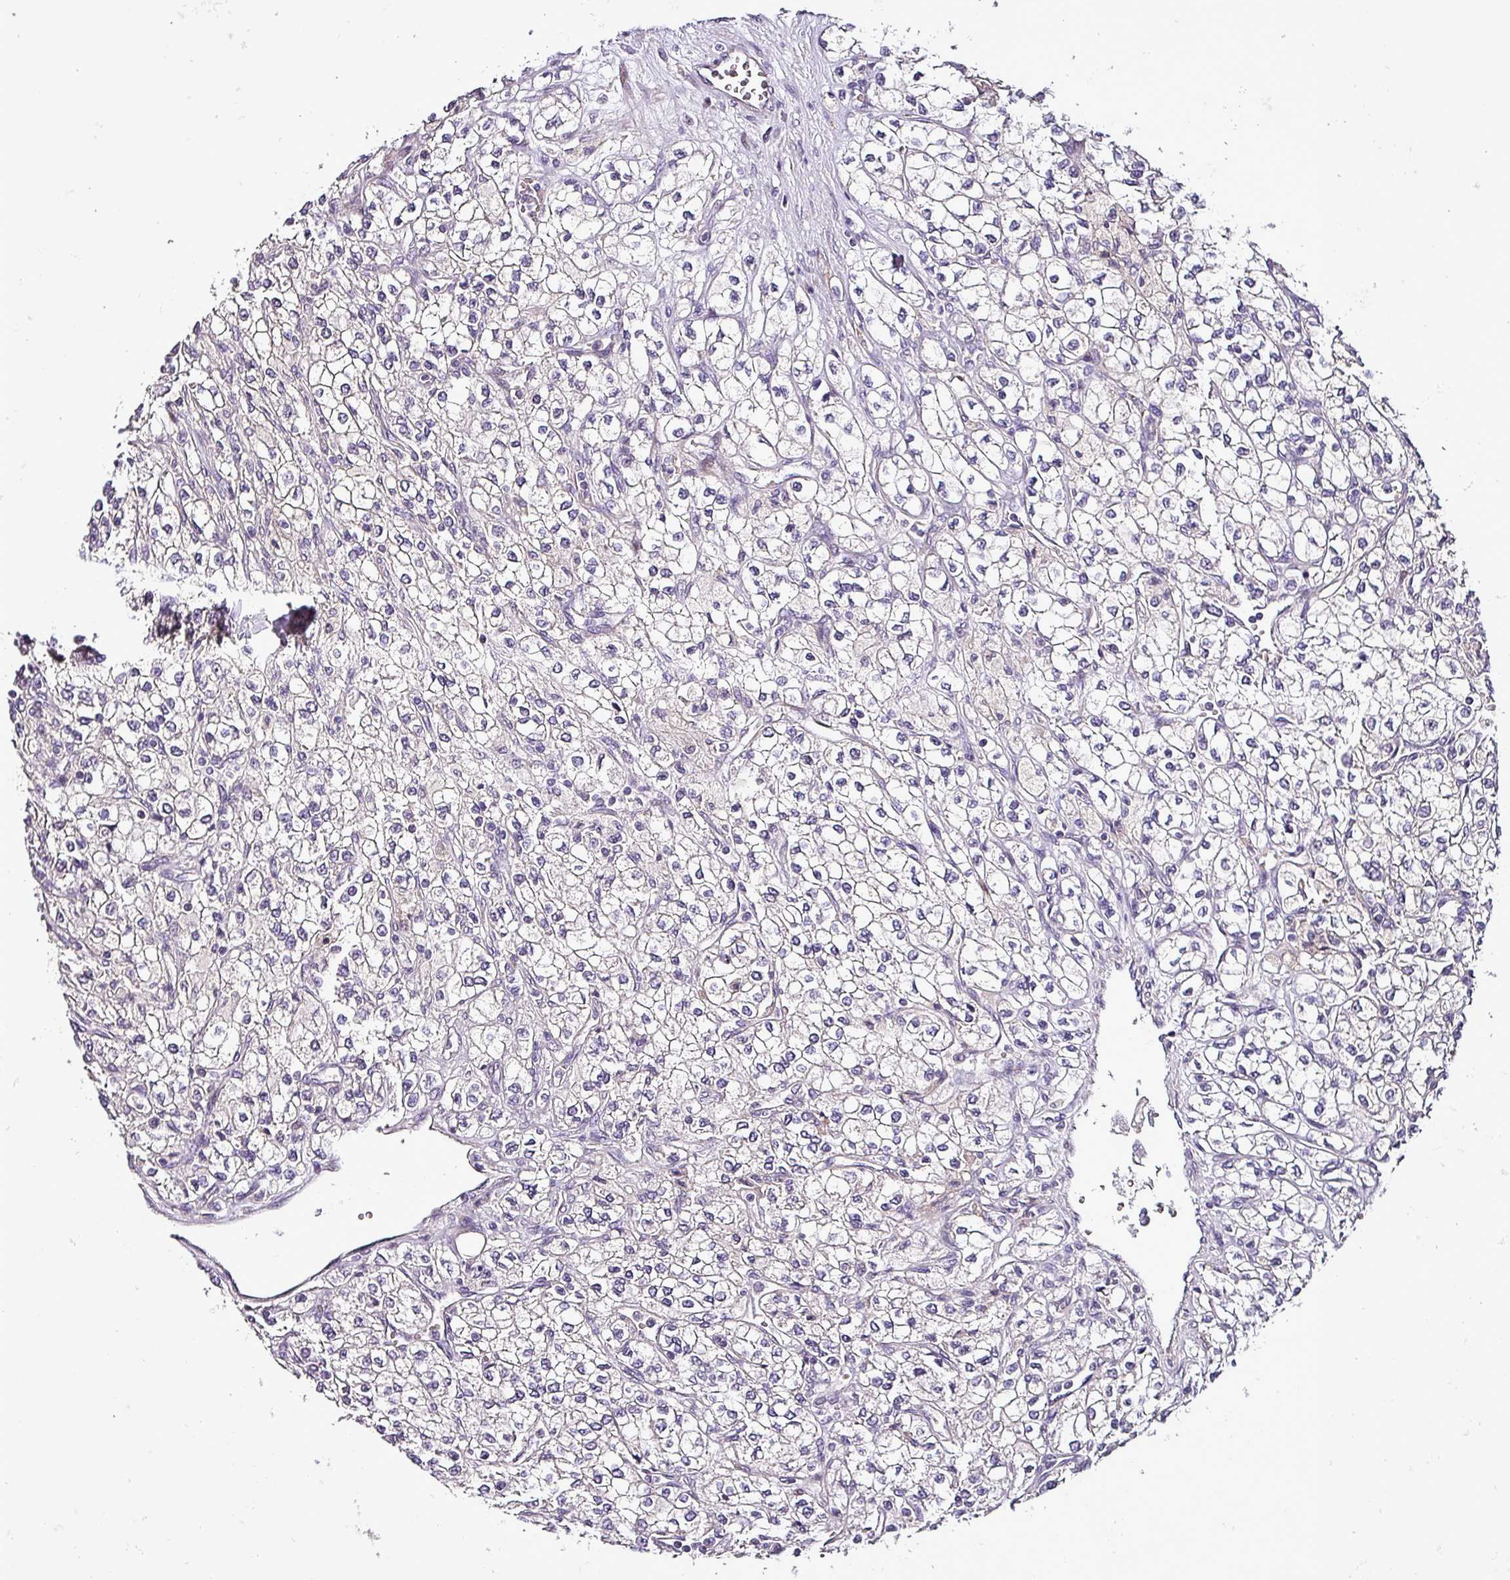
{"staining": {"intensity": "negative", "quantity": "none", "location": "none"}, "tissue": "renal cancer", "cell_type": "Tumor cells", "image_type": "cancer", "snomed": [{"axis": "morphology", "description": "Adenocarcinoma, NOS"}, {"axis": "topography", "description": "Kidney"}], "caption": "A micrograph of human renal cancer (adenocarcinoma) is negative for staining in tumor cells.", "gene": "GRAPL", "patient": {"sex": "male", "age": 80}}